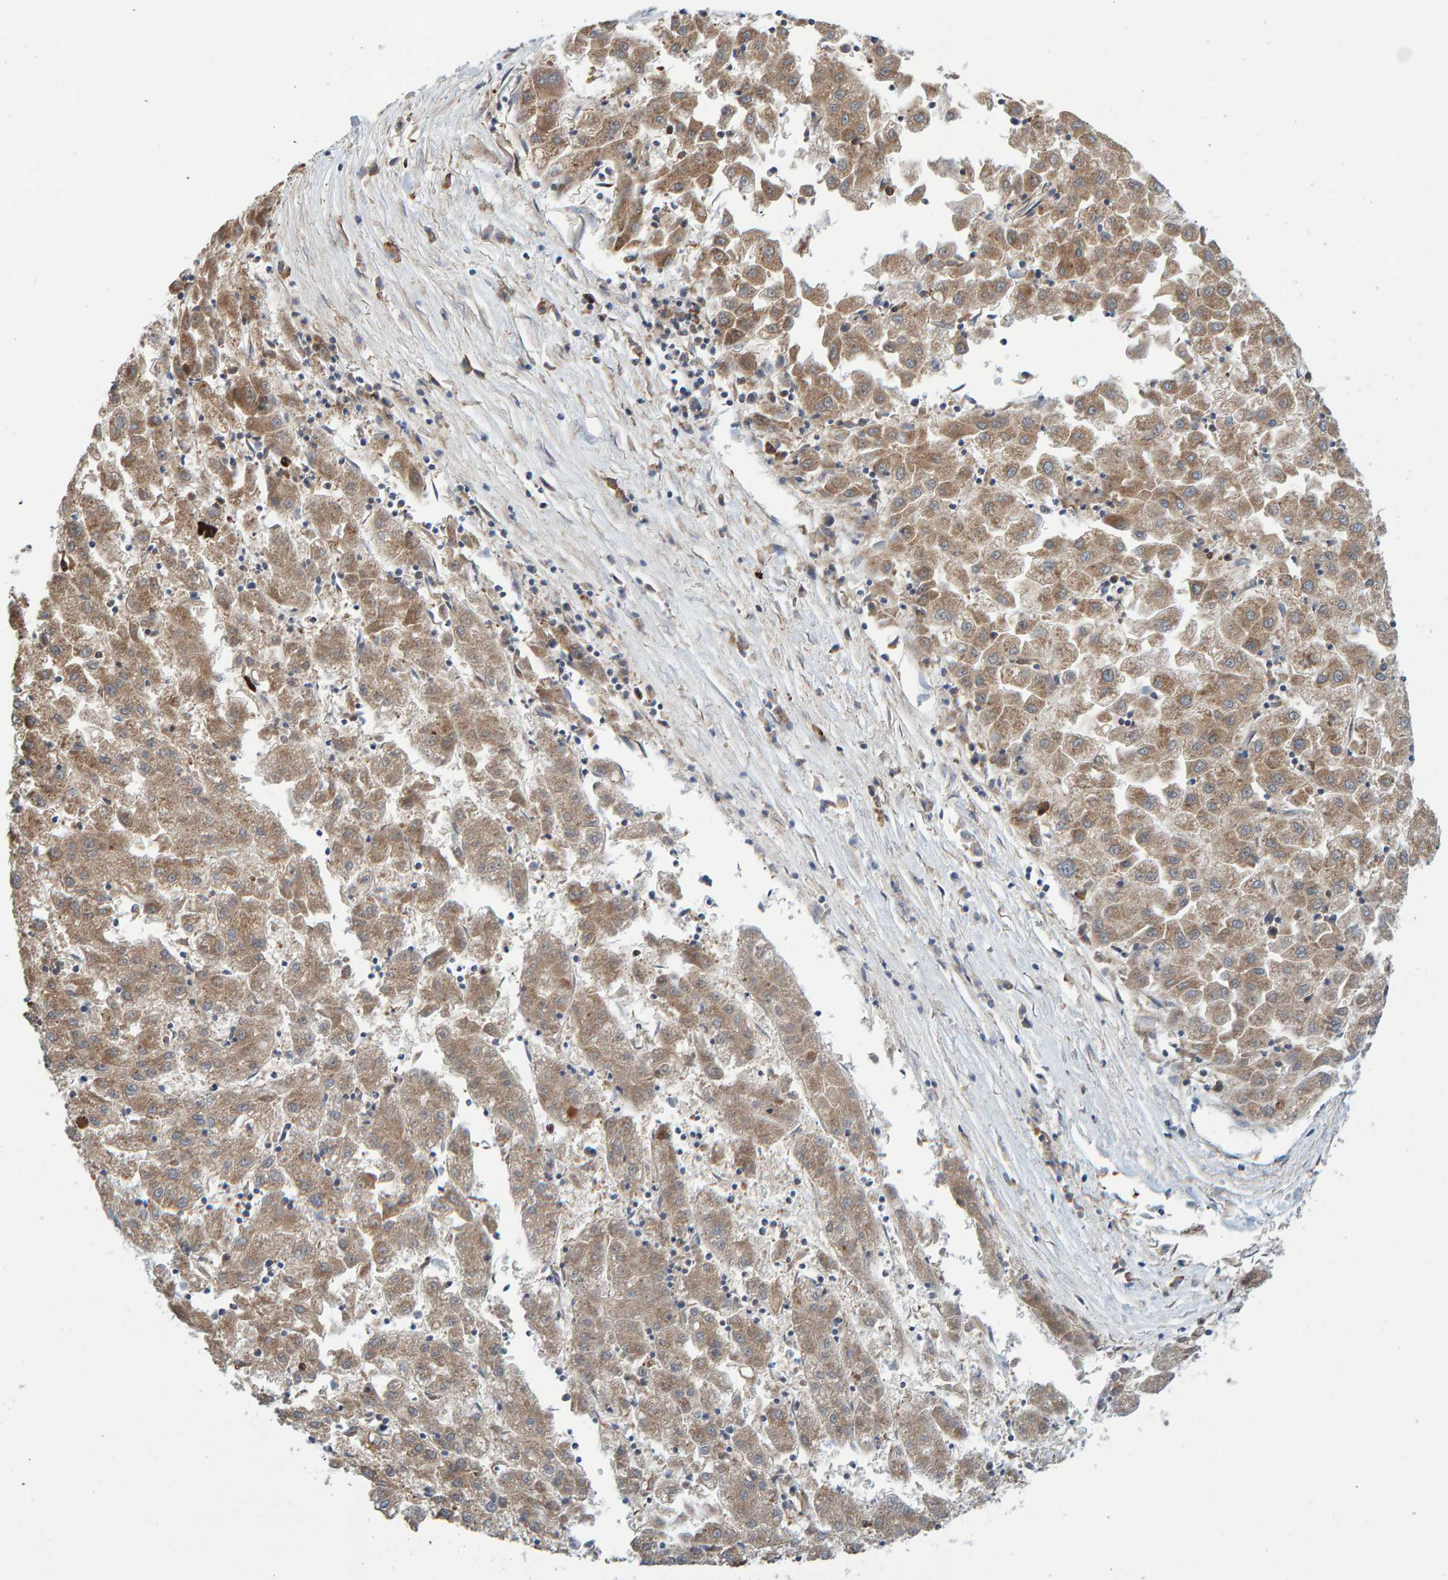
{"staining": {"intensity": "moderate", "quantity": ">75%", "location": "cytoplasmic/membranous"}, "tissue": "liver cancer", "cell_type": "Tumor cells", "image_type": "cancer", "snomed": [{"axis": "morphology", "description": "Carcinoma, Hepatocellular, NOS"}, {"axis": "topography", "description": "Liver"}], "caption": "The histopathology image displays staining of liver cancer, revealing moderate cytoplasmic/membranous protein positivity (brown color) within tumor cells.", "gene": "KIAA0753", "patient": {"sex": "male", "age": 72}}